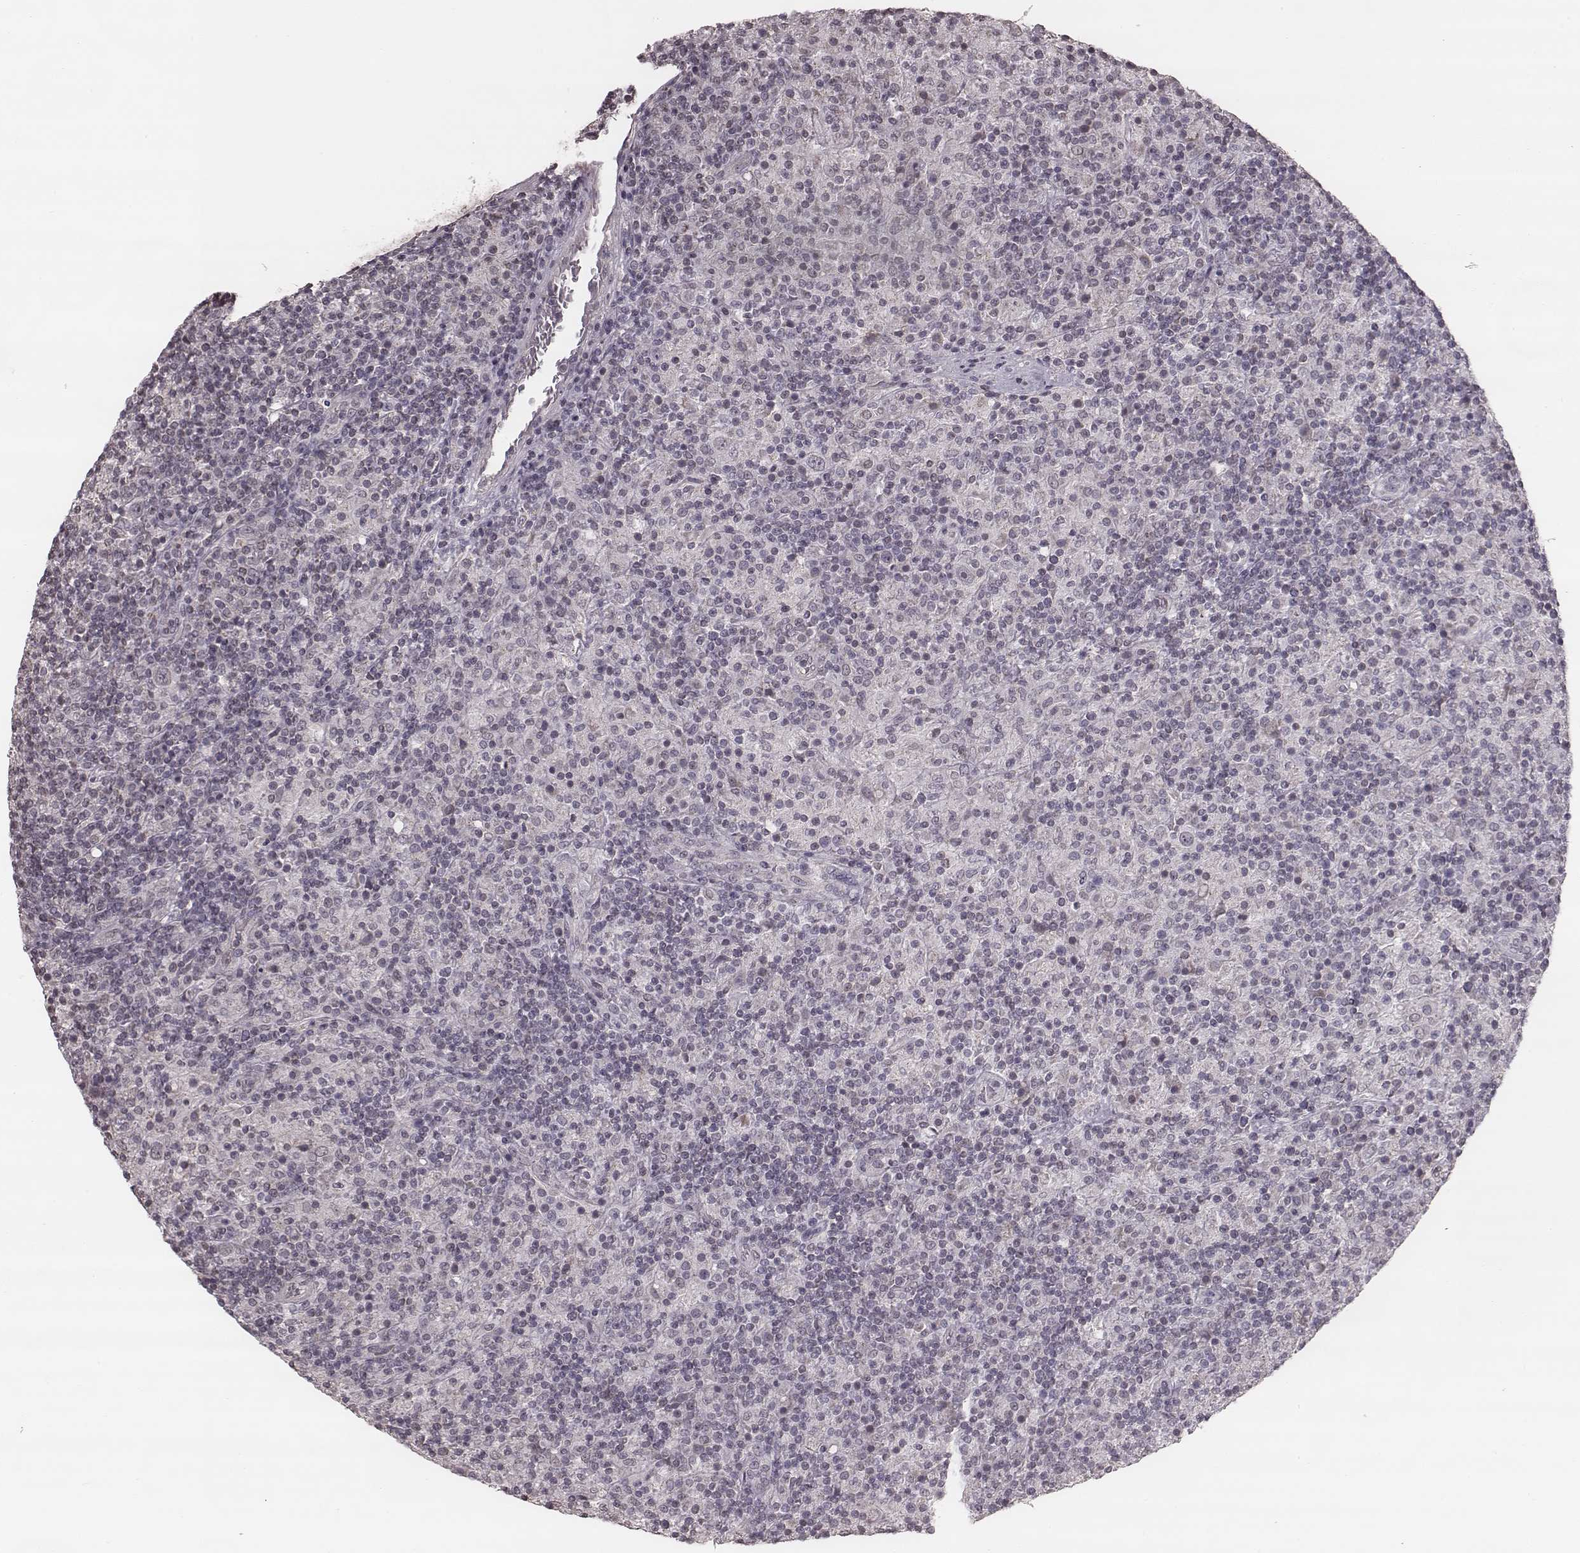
{"staining": {"intensity": "negative", "quantity": "none", "location": "none"}, "tissue": "lymphoma", "cell_type": "Tumor cells", "image_type": "cancer", "snomed": [{"axis": "morphology", "description": "Hodgkin's disease, NOS"}, {"axis": "topography", "description": "Lymph node"}], "caption": "Immunohistochemical staining of lymphoma shows no significant staining in tumor cells.", "gene": "SLC7A4", "patient": {"sex": "male", "age": 70}}